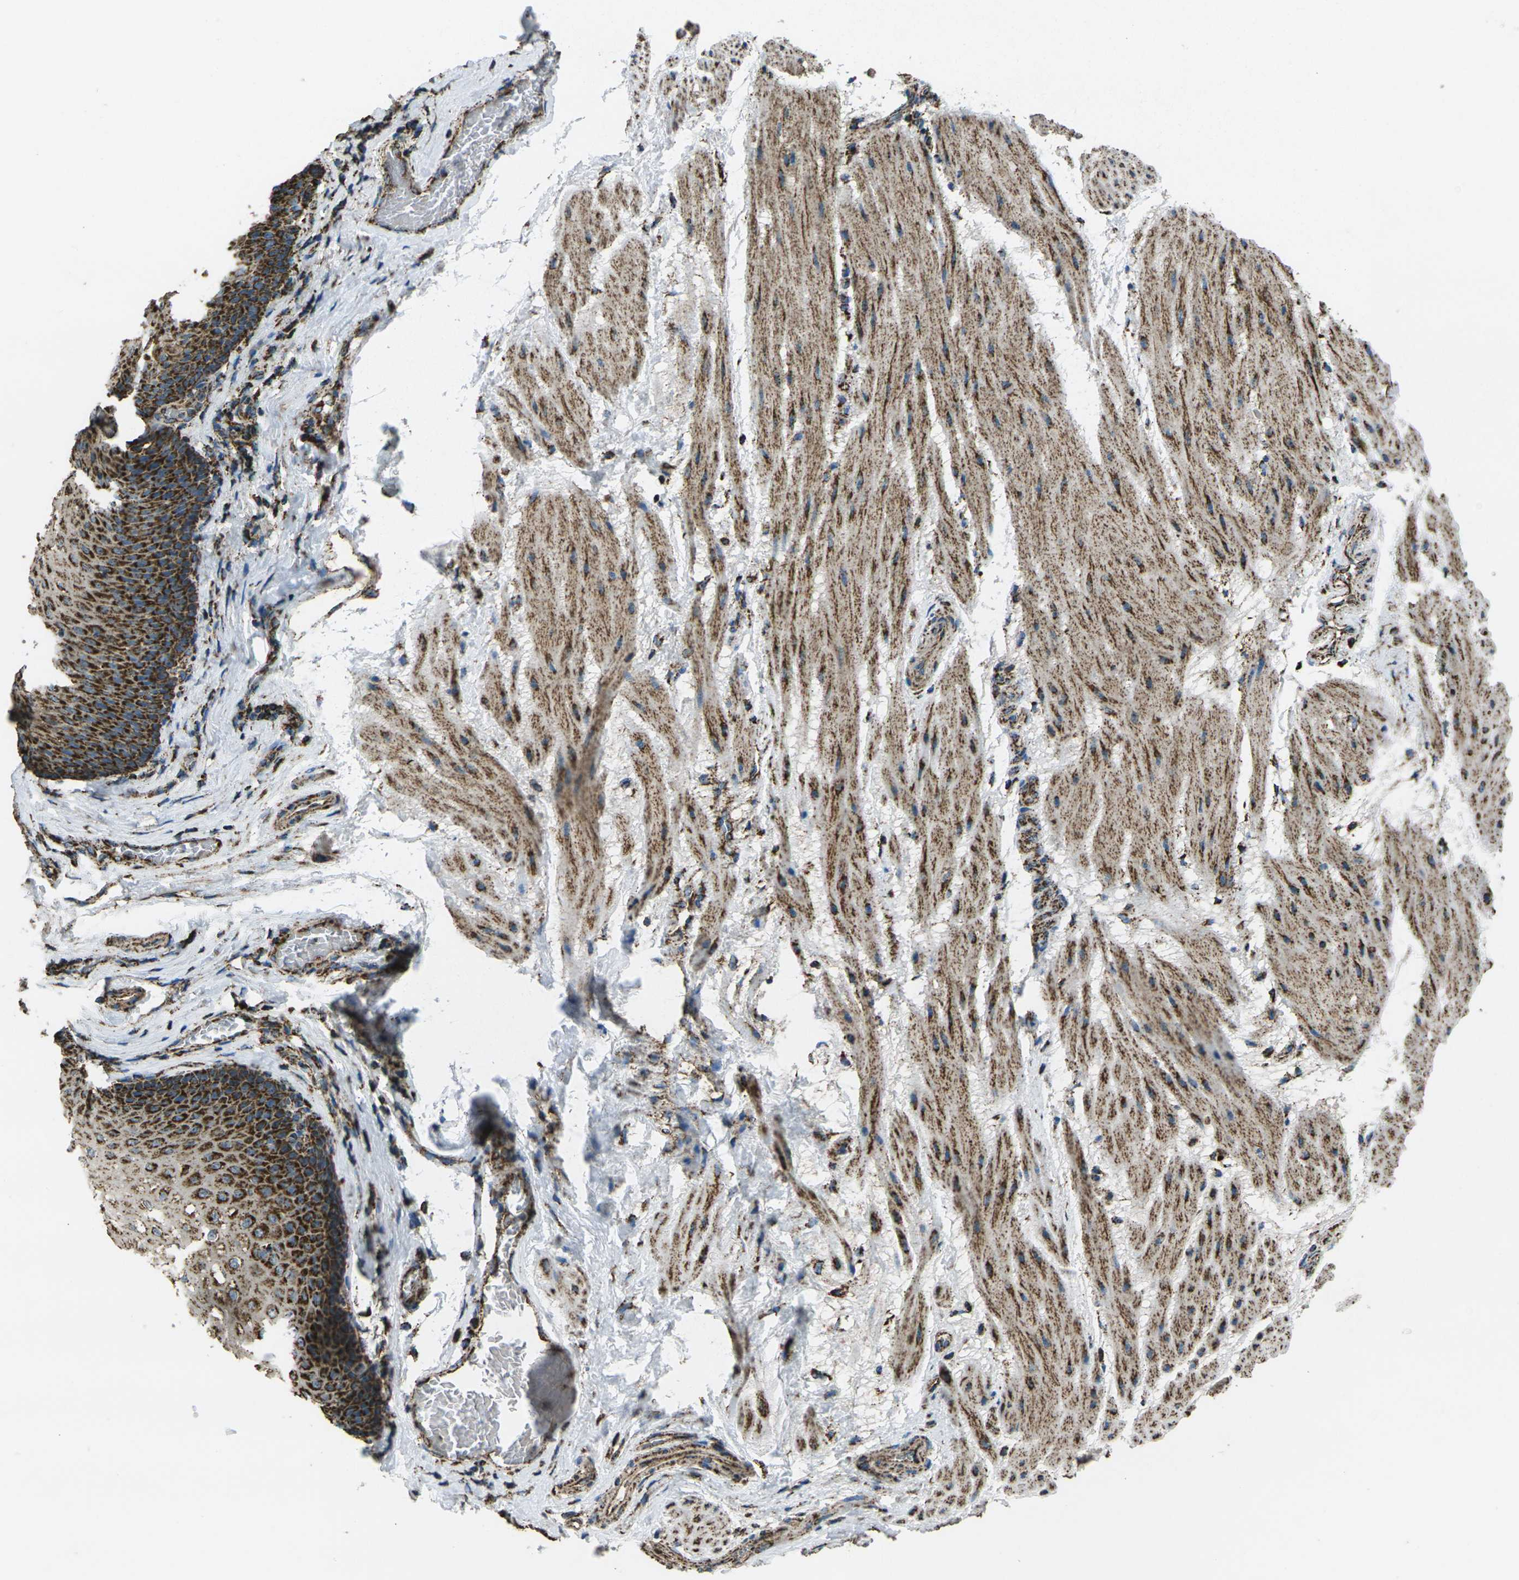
{"staining": {"intensity": "strong", "quantity": ">75%", "location": "cytoplasmic/membranous"}, "tissue": "esophagus", "cell_type": "Squamous epithelial cells", "image_type": "normal", "snomed": [{"axis": "morphology", "description": "Normal tissue, NOS"}, {"axis": "topography", "description": "Esophagus"}], "caption": "Immunohistochemical staining of unremarkable human esophagus displays >75% levels of strong cytoplasmic/membranous protein positivity in about >75% of squamous epithelial cells.", "gene": "KLHL5", "patient": {"sex": "male", "age": 48}}